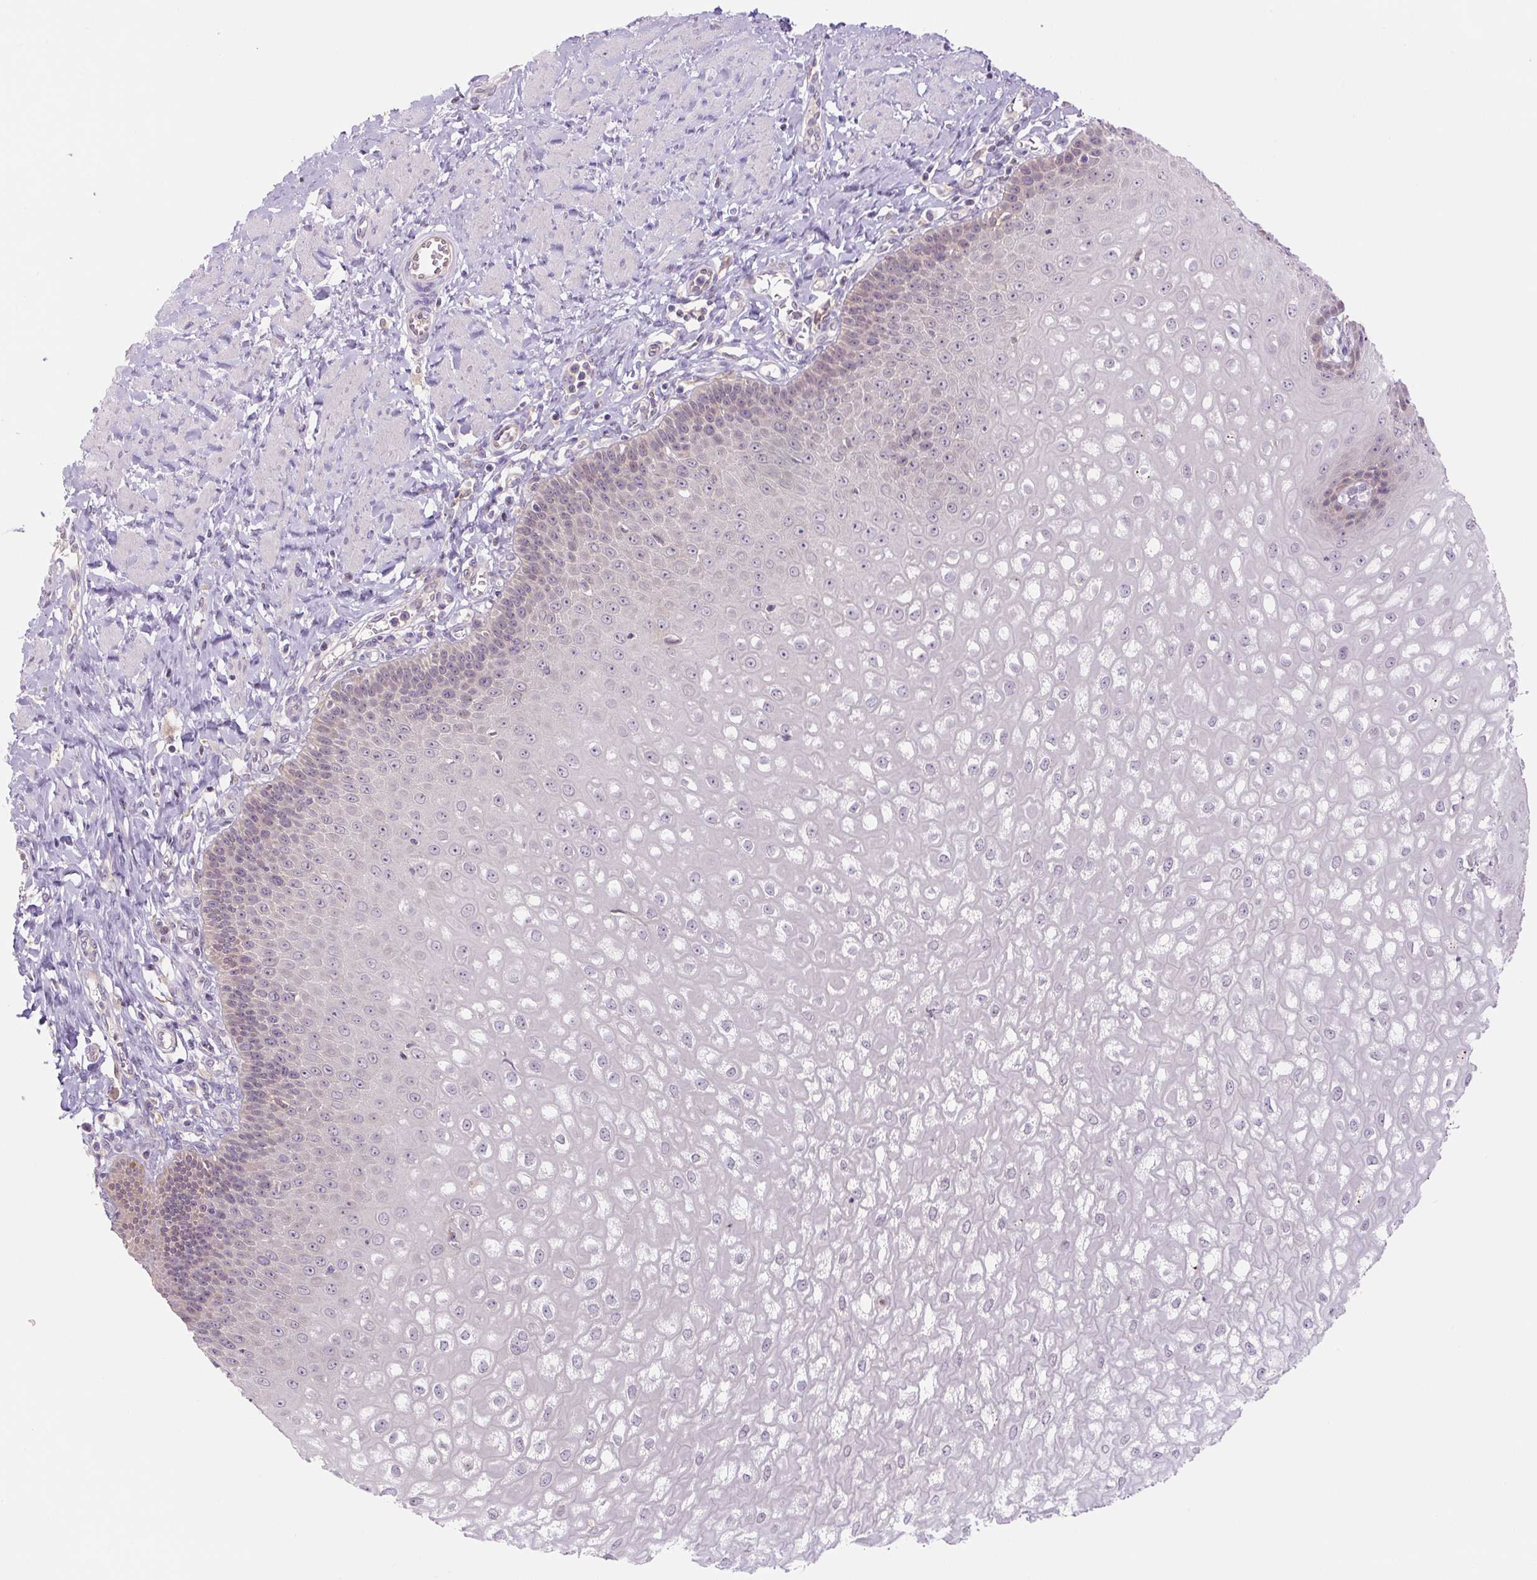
{"staining": {"intensity": "negative", "quantity": "none", "location": "none"}, "tissue": "esophagus", "cell_type": "Squamous epithelial cells", "image_type": "normal", "snomed": [{"axis": "morphology", "description": "Normal tissue, NOS"}, {"axis": "topography", "description": "Esophagus"}], "caption": "A photomicrograph of esophagus stained for a protein demonstrates no brown staining in squamous epithelial cells.", "gene": "SPSB2", "patient": {"sex": "male", "age": 67}}